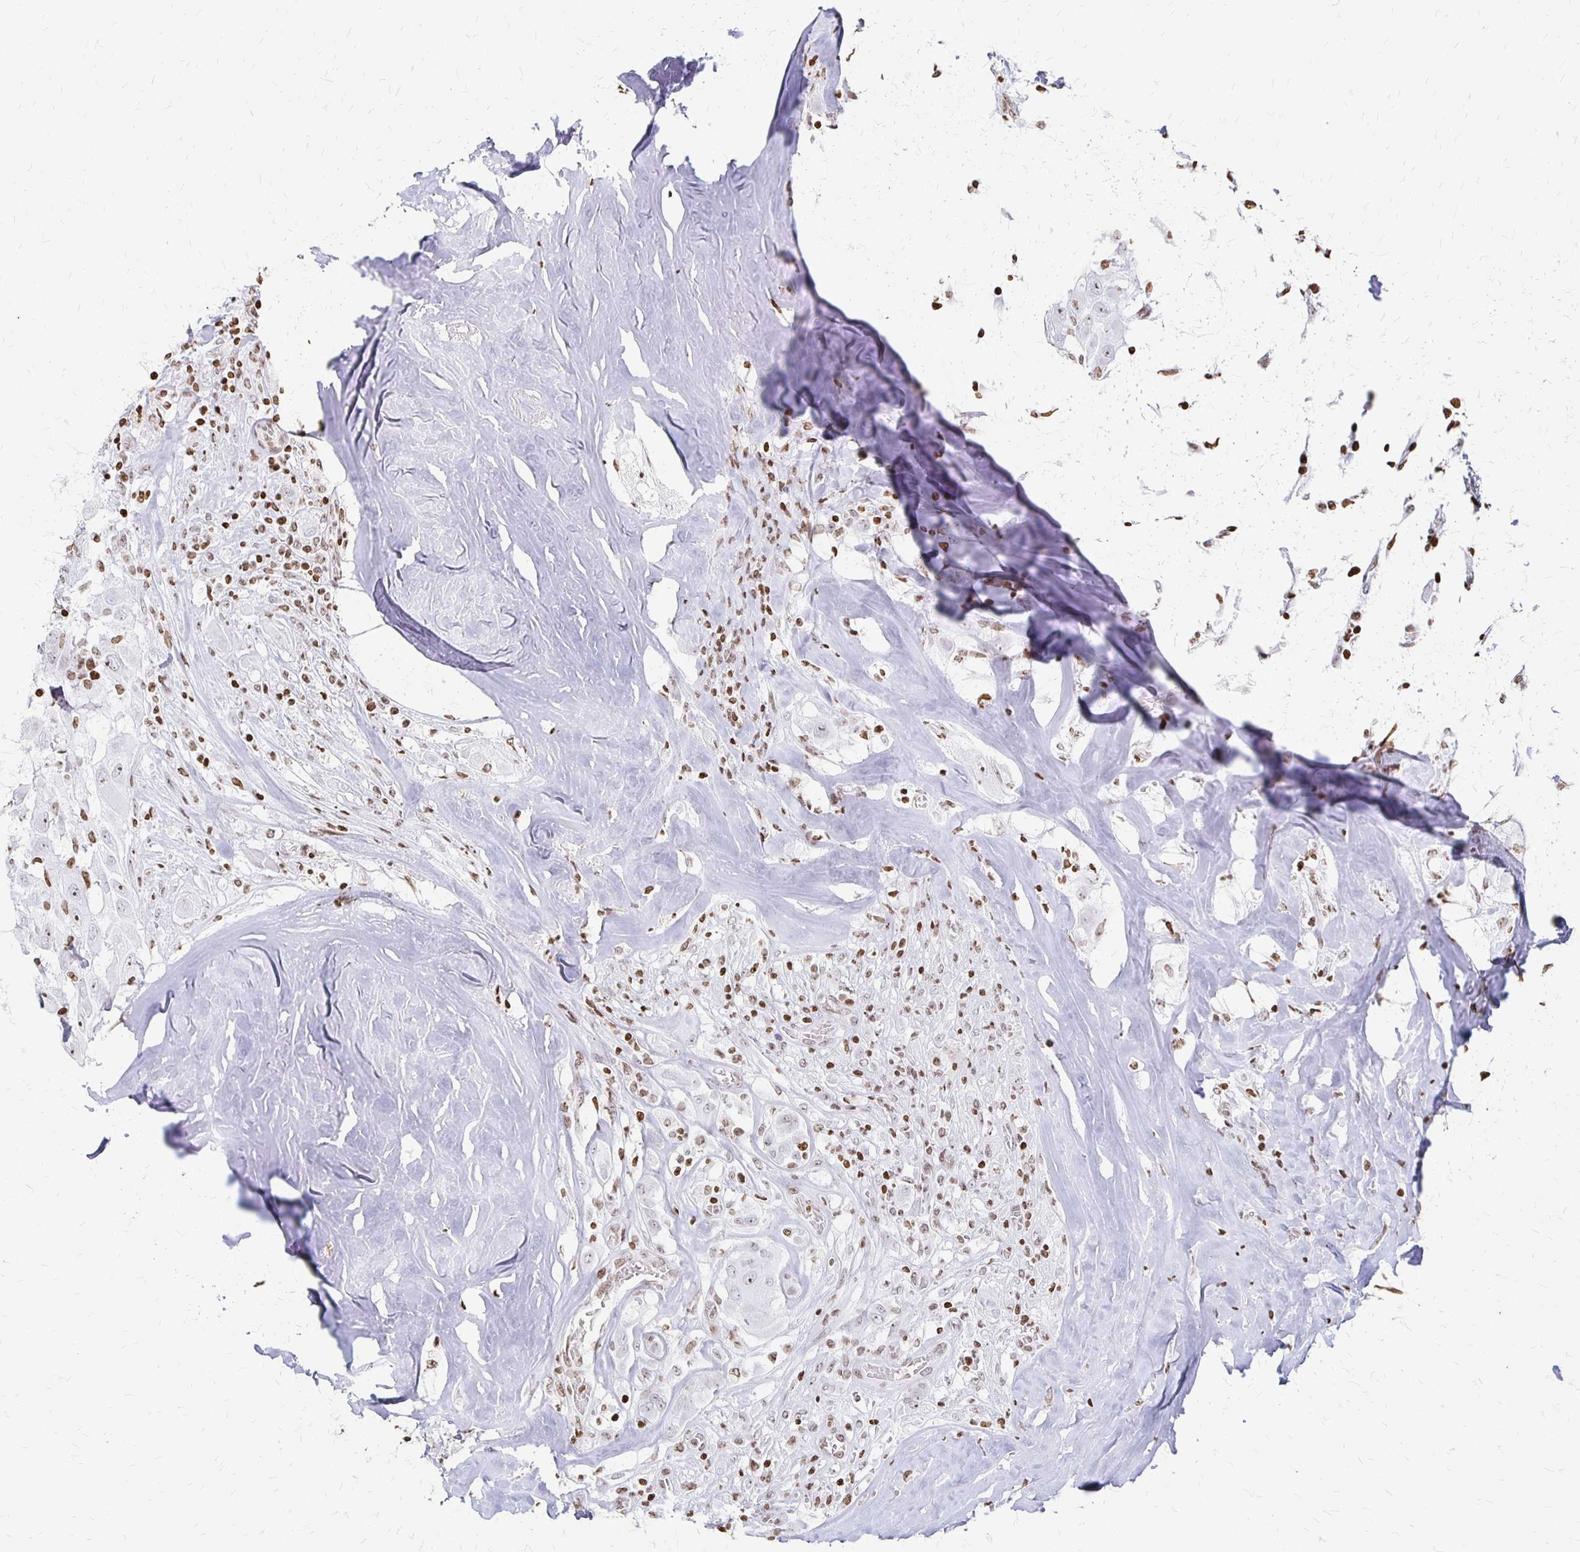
{"staining": {"intensity": "negative", "quantity": "none", "location": "none"}, "tissue": "thyroid cancer", "cell_type": "Tumor cells", "image_type": "cancer", "snomed": [{"axis": "morphology", "description": "Normal tissue, NOS"}, {"axis": "morphology", "description": "Papillary adenocarcinoma, NOS"}, {"axis": "topography", "description": "Thyroid gland"}], "caption": "An immunohistochemistry image of thyroid cancer is shown. There is no staining in tumor cells of thyroid cancer.", "gene": "ZNF280C", "patient": {"sex": "female", "age": 59}}